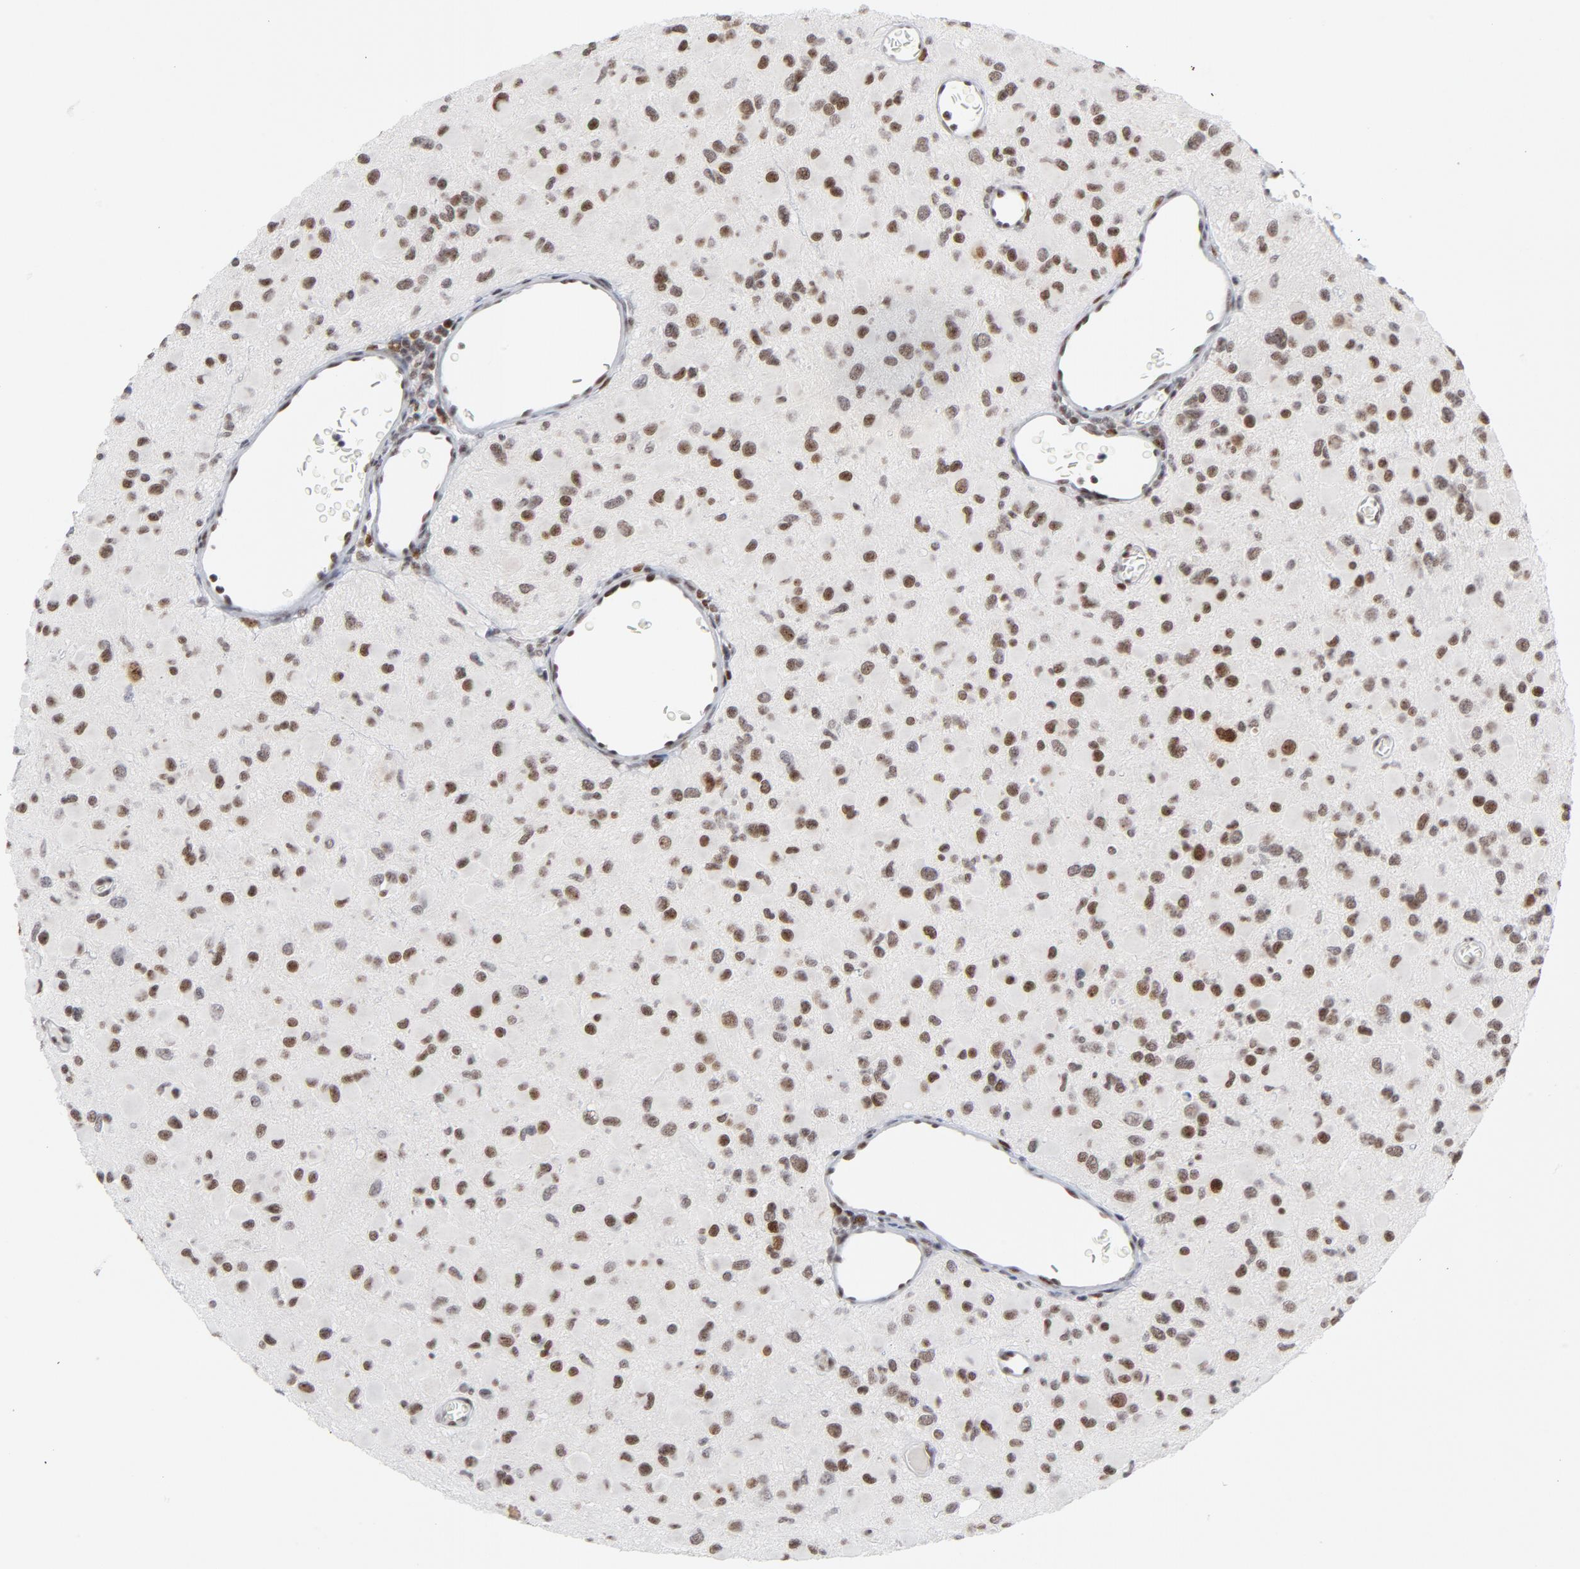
{"staining": {"intensity": "moderate", "quantity": "25%-75%", "location": "nuclear"}, "tissue": "glioma", "cell_type": "Tumor cells", "image_type": "cancer", "snomed": [{"axis": "morphology", "description": "Glioma, malignant, Low grade"}, {"axis": "topography", "description": "Brain"}], "caption": "The micrograph shows a brown stain indicating the presence of a protein in the nuclear of tumor cells in glioma.", "gene": "RFC4", "patient": {"sex": "male", "age": 42}}